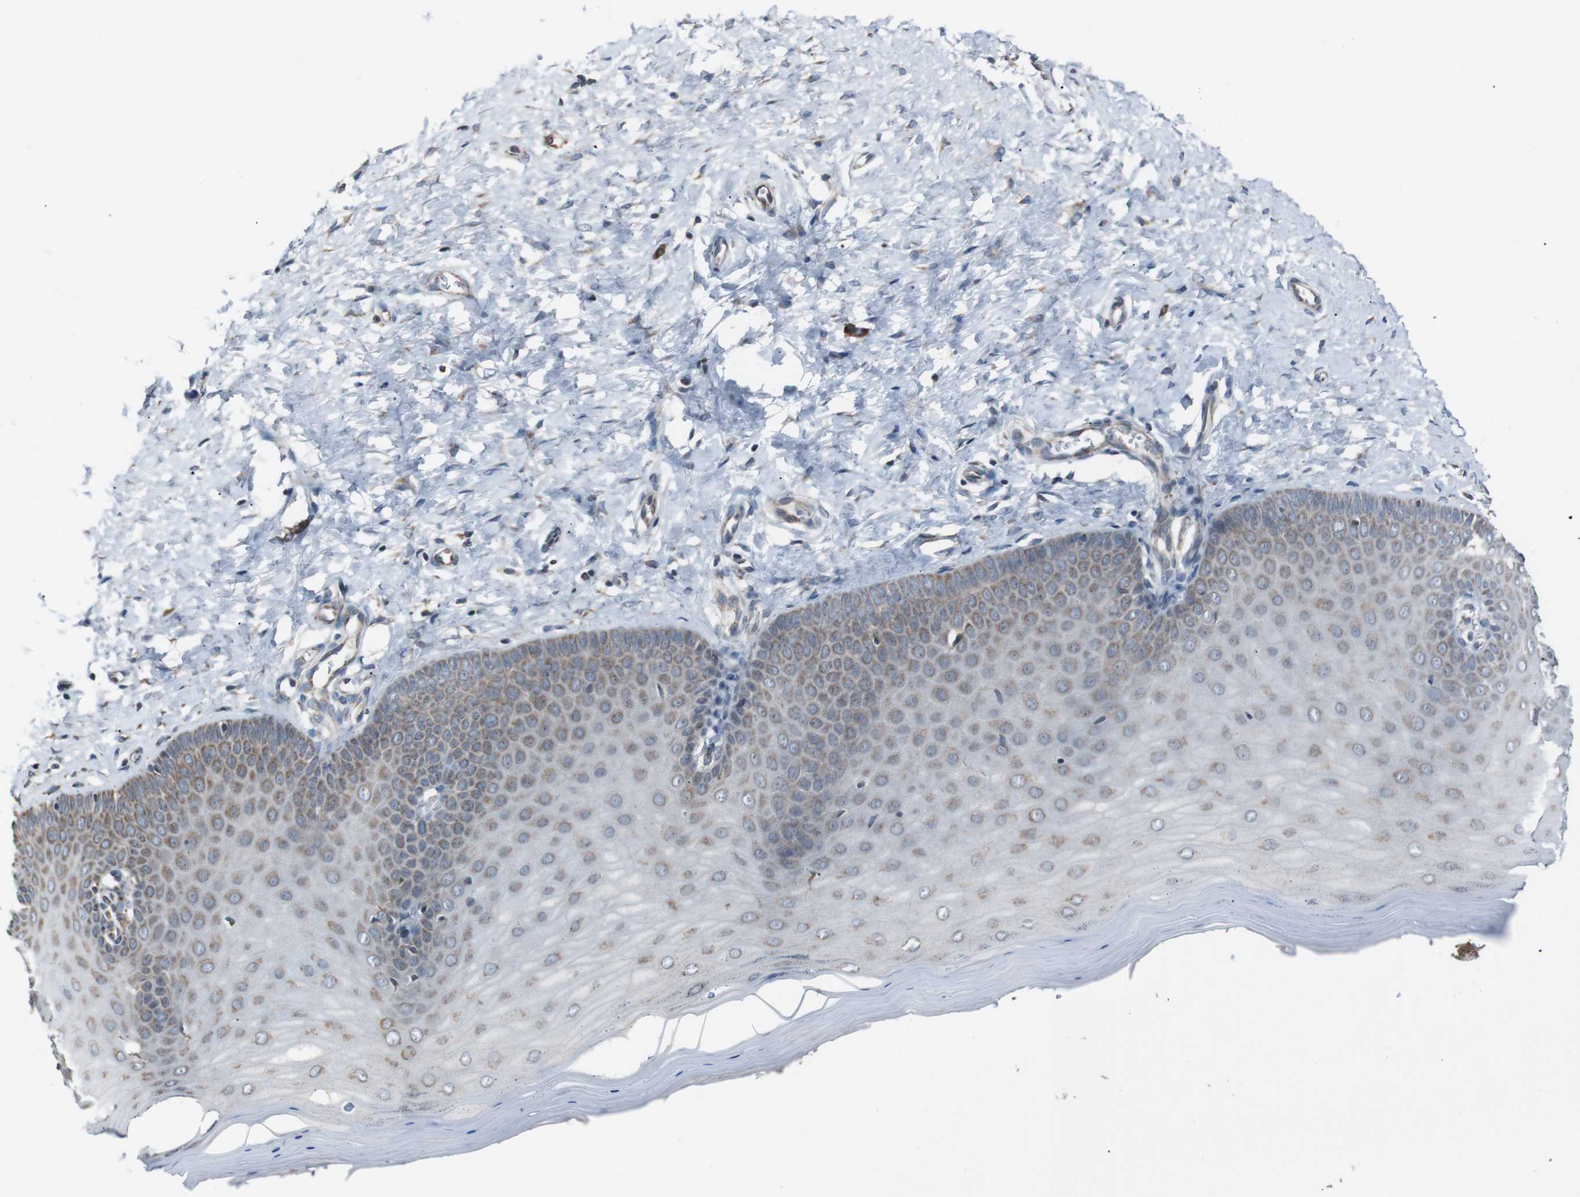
{"staining": {"intensity": "moderate", "quantity": ">75%", "location": "cytoplasmic/membranous"}, "tissue": "cervix", "cell_type": "Glandular cells", "image_type": "normal", "snomed": [{"axis": "morphology", "description": "Normal tissue, NOS"}, {"axis": "topography", "description": "Cervix"}], "caption": "Brown immunohistochemical staining in normal cervix reveals moderate cytoplasmic/membranous positivity in approximately >75% of glandular cells. (IHC, brightfield microscopy, high magnification).", "gene": "CISD2", "patient": {"sex": "female", "age": 55}}